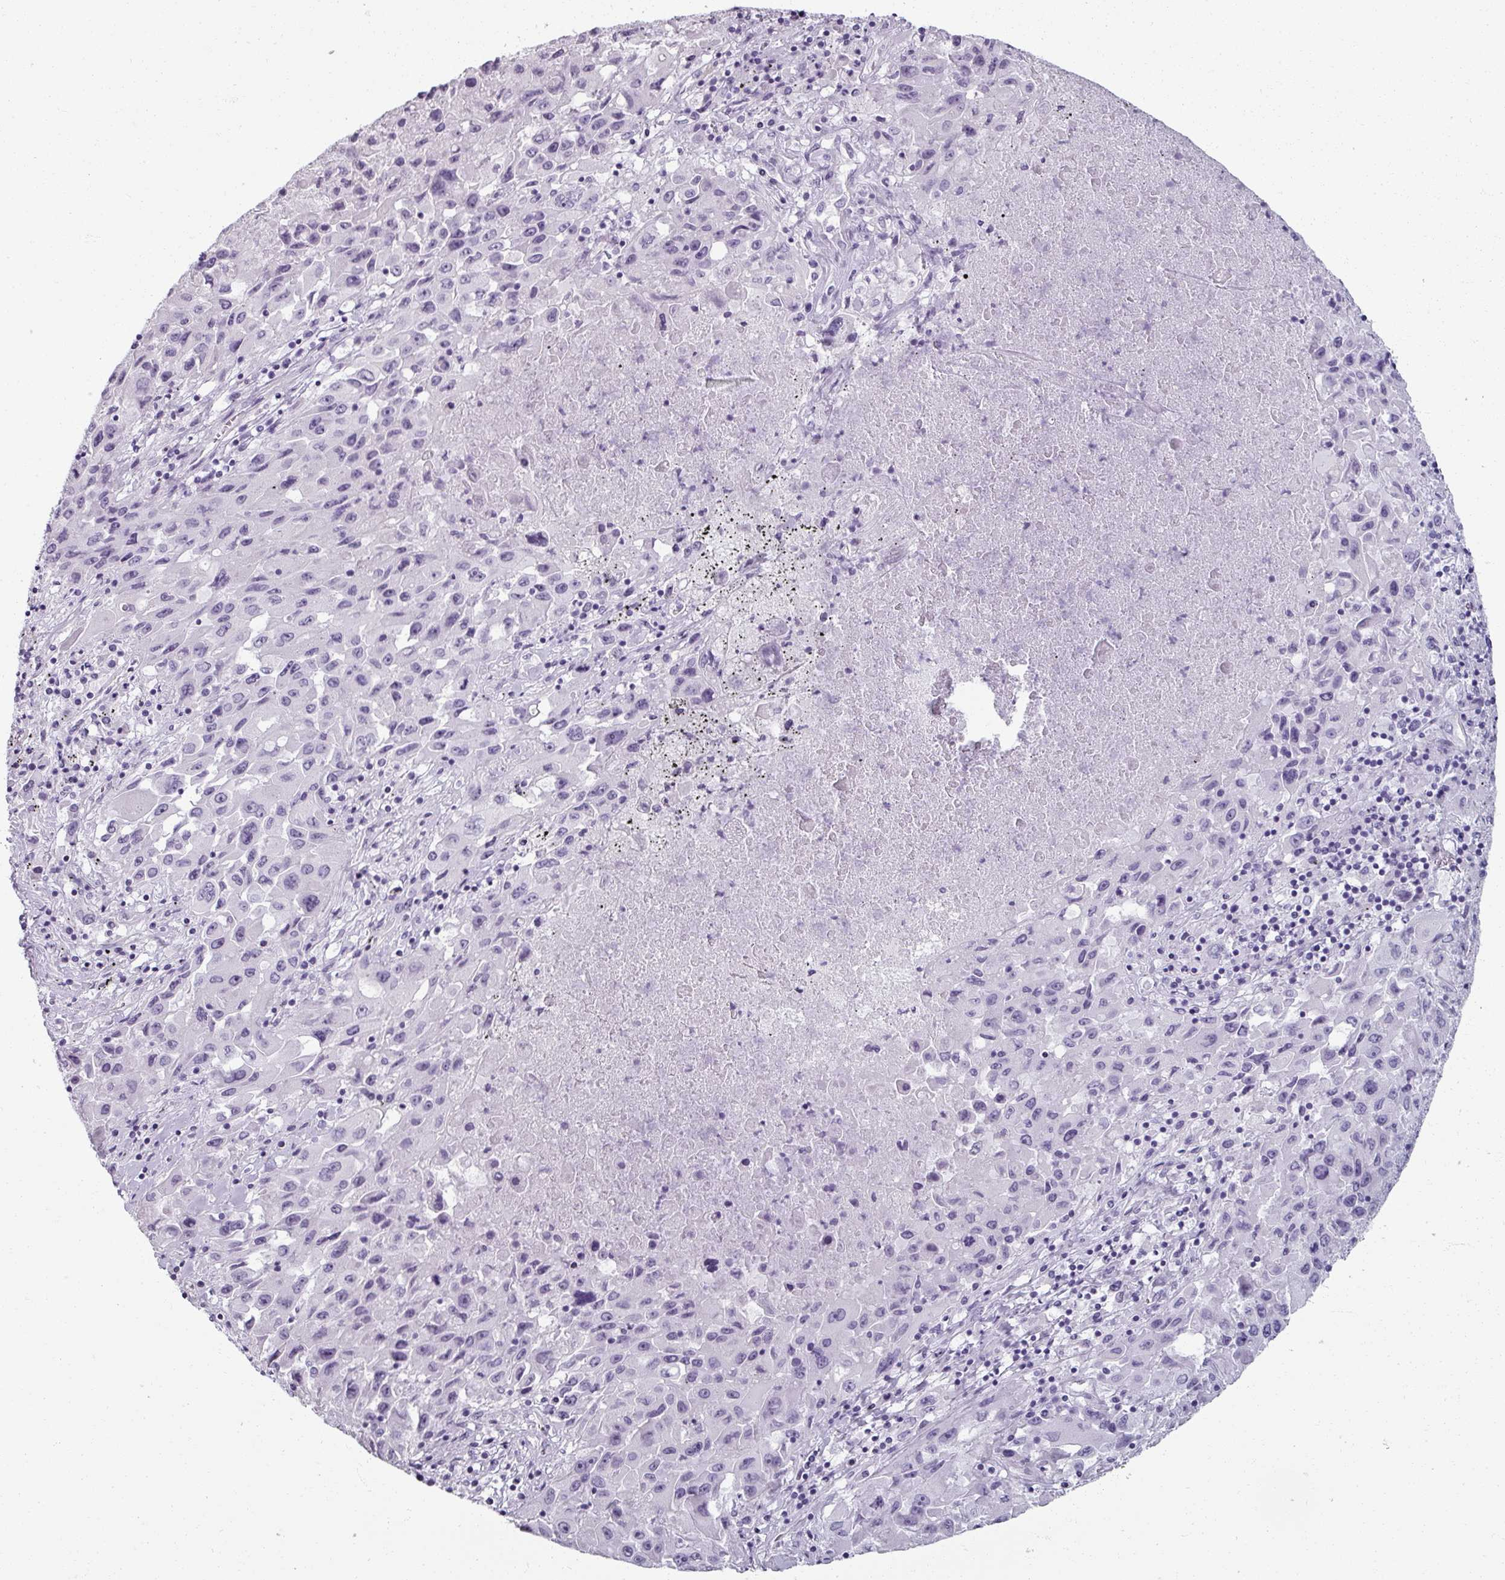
{"staining": {"intensity": "negative", "quantity": "none", "location": "none"}, "tissue": "lung cancer", "cell_type": "Tumor cells", "image_type": "cancer", "snomed": [{"axis": "morphology", "description": "Squamous cell carcinoma, NOS"}, {"axis": "topography", "description": "Lung"}], "caption": "IHC histopathology image of neoplastic tissue: human lung squamous cell carcinoma stained with DAB (3,3'-diaminobenzidine) reveals no significant protein expression in tumor cells.", "gene": "REG3G", "patient": {"sex": "male", "age": 63}}